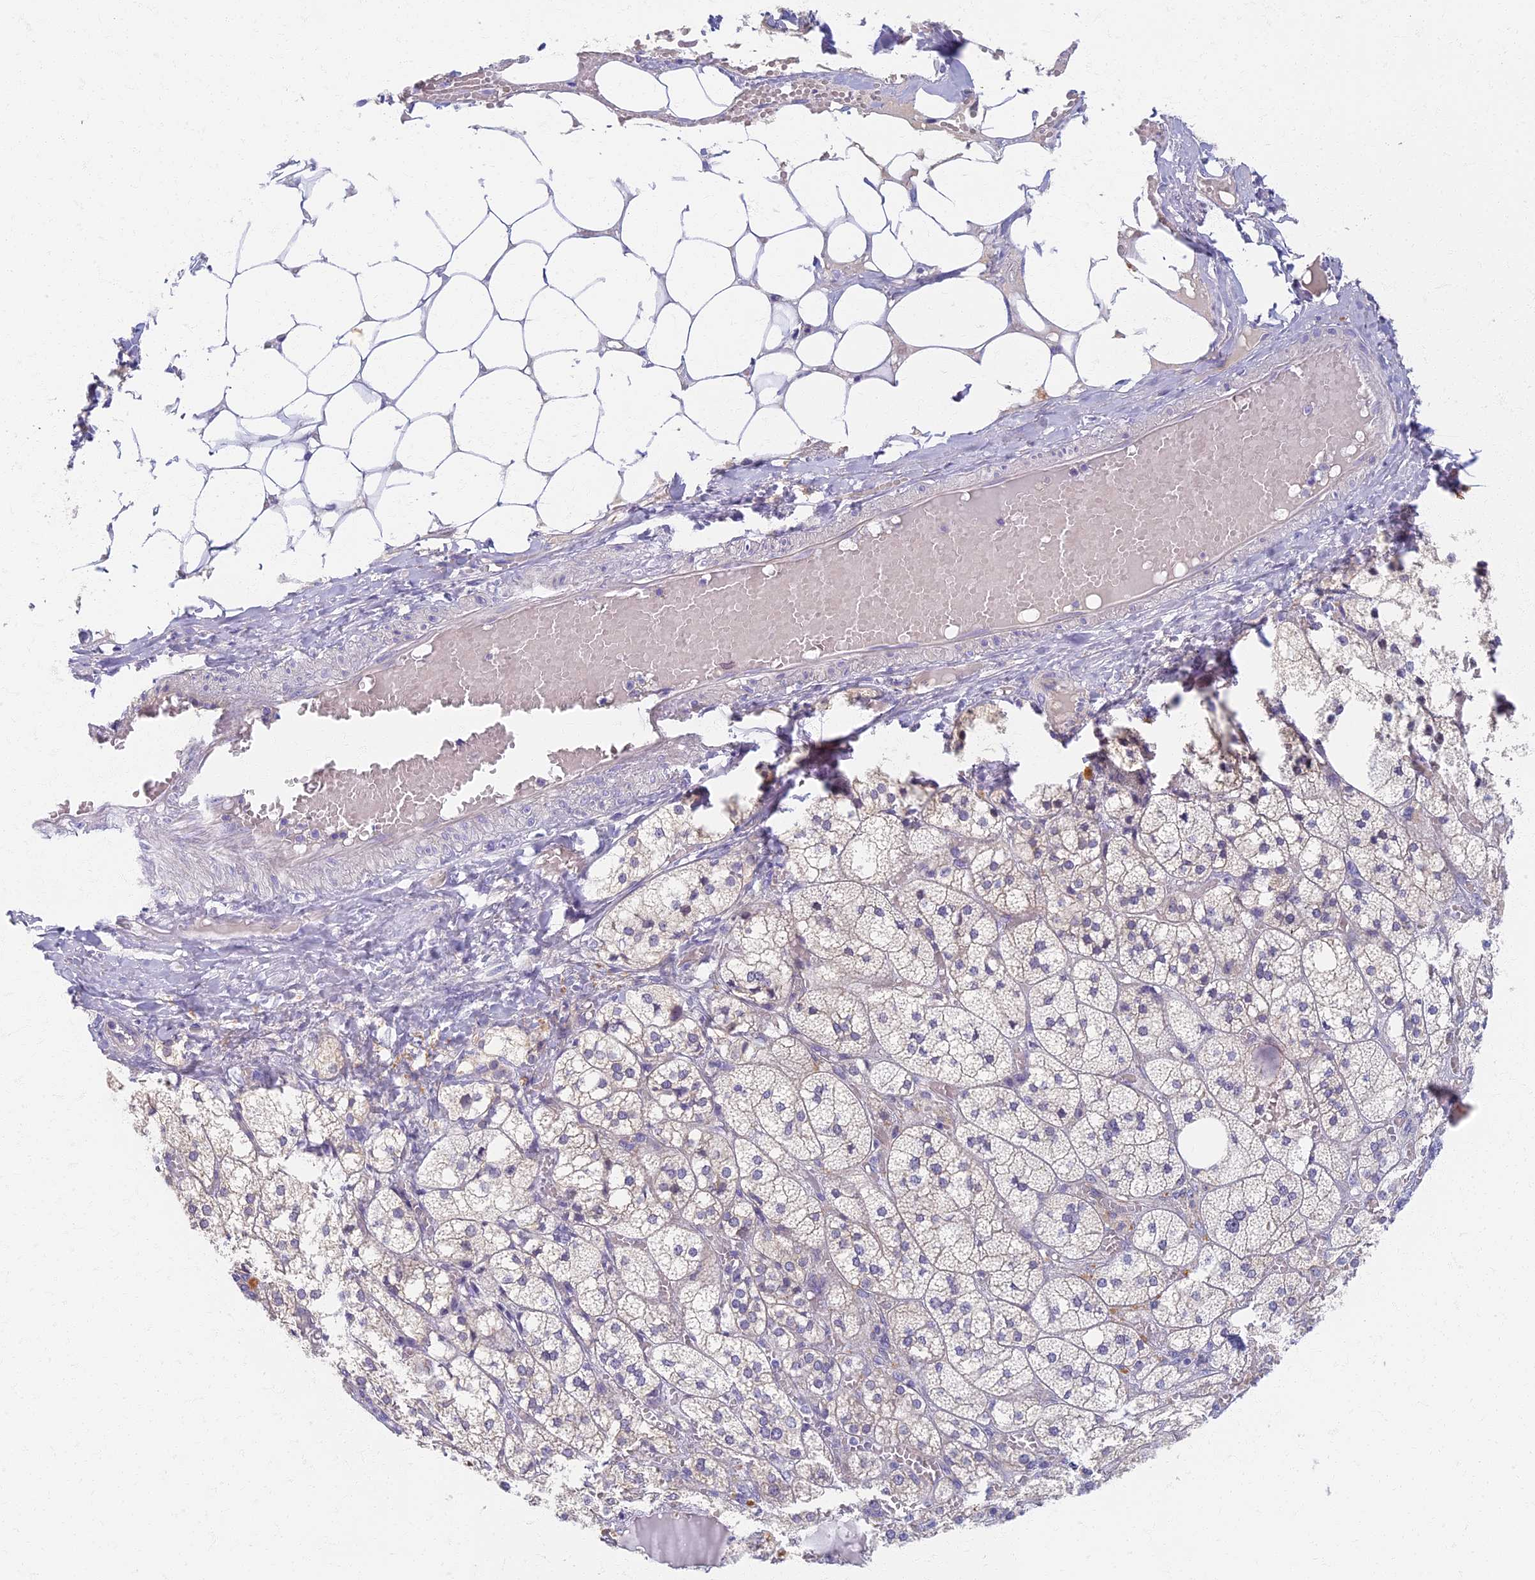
{"staining": {"intensity": "moderate", "quantity": "<25%", "location": "cytoplasmic/membranous"}, "tissue": "adrenal gland", "cell_type": "Glandular cells", "image_type": "normal", "snomed": [{"axis": "morphology", "description": "Normal tissue, NOS"}, {"axis": "topography", "description": "Adrenal gland"}], "caption": "About <25% of glandular cells in benign adrenal gland exhibit moderate cytoplasmic/membranous protein expression as visualized by brown immunohistochemical staining.", "gene": "AP4E1", "patient": {"sex": "female", "age": 61}}